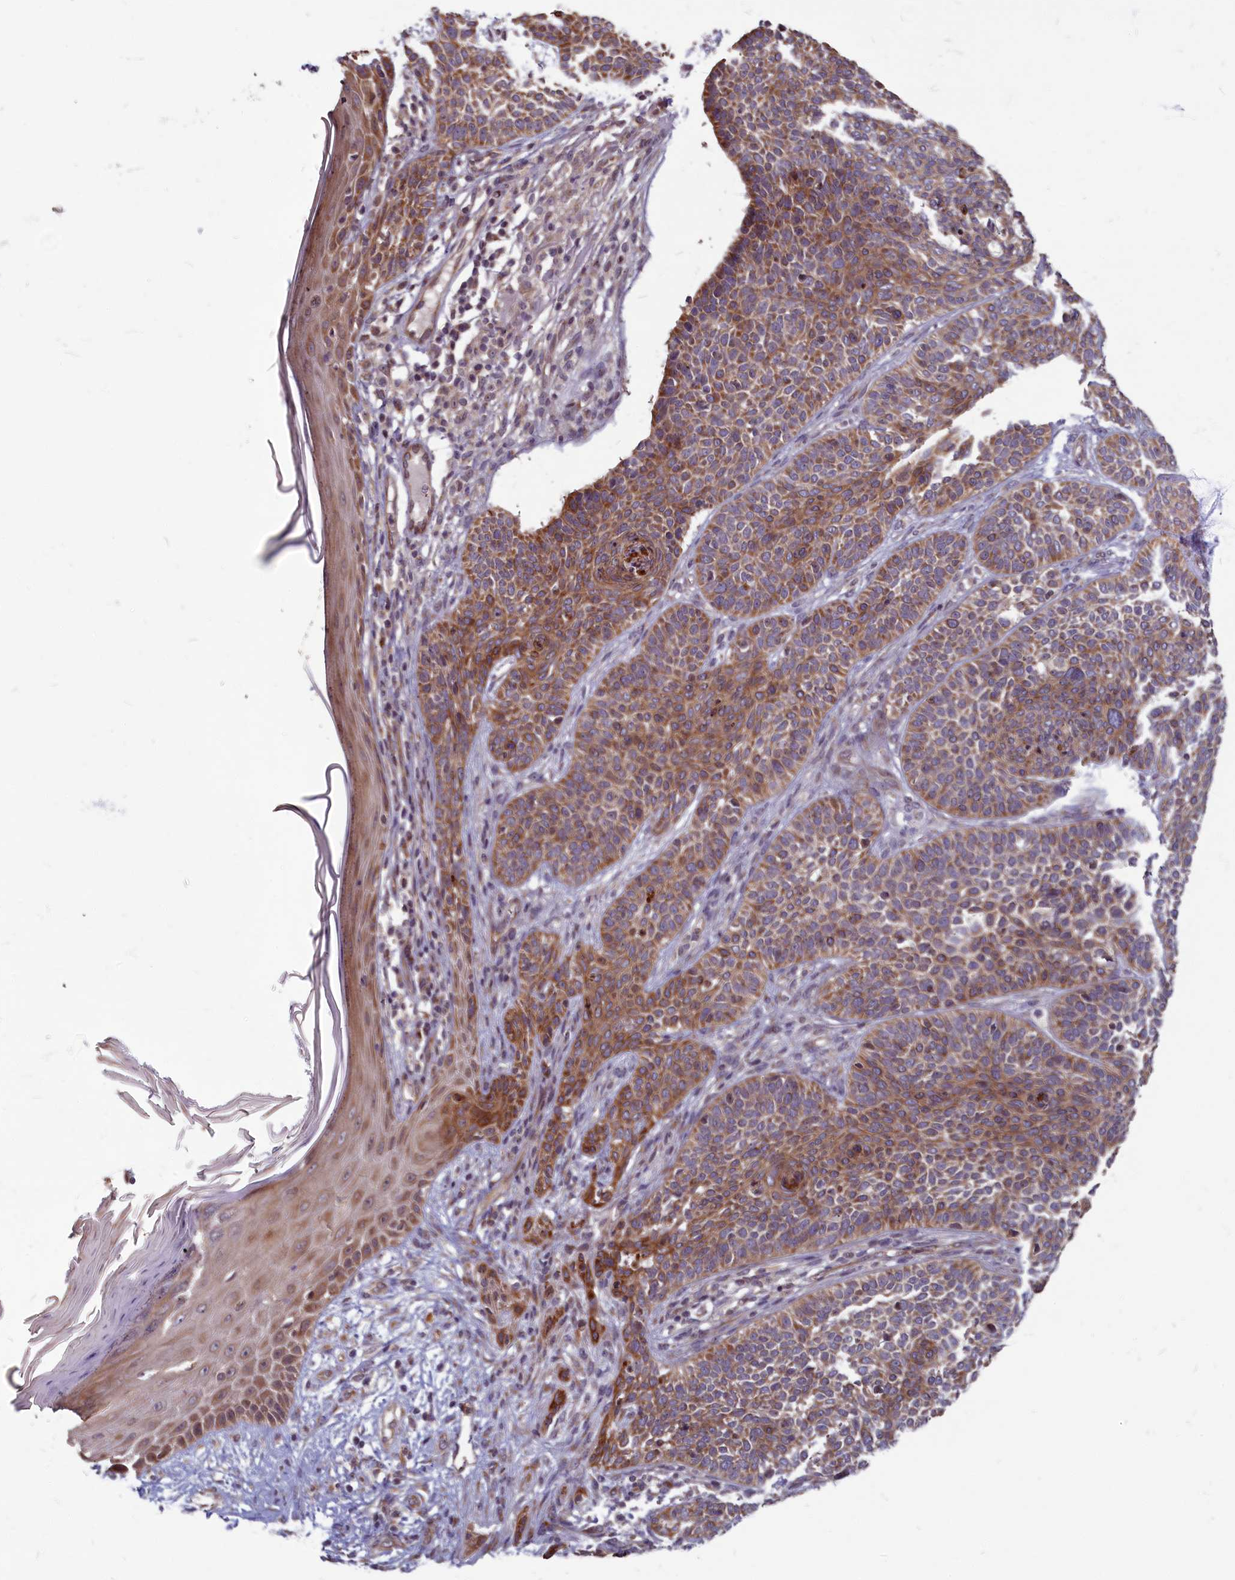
{"staining": {"intensity": "moderate", "quantity": ">75%", "location": "cytoplasmic/membranous"}, "tissue": "skin cancer", "cell_type": "Tumor cells", "image_type": "cancer", "snomed": [{"axis": "morphology", "description": "Basal cell carcinoma"}, {"axis": "topography", "description": "Skin"}], "caption": "This is an image of immunohistochemistry (IHC) staining of basal cell carcinoma (skin), which shows moderate staining in the cytoplasmic/membranous of tumor cells.", "gene": "MYCBP", "patient": {"sex": "male", "age": 85}}